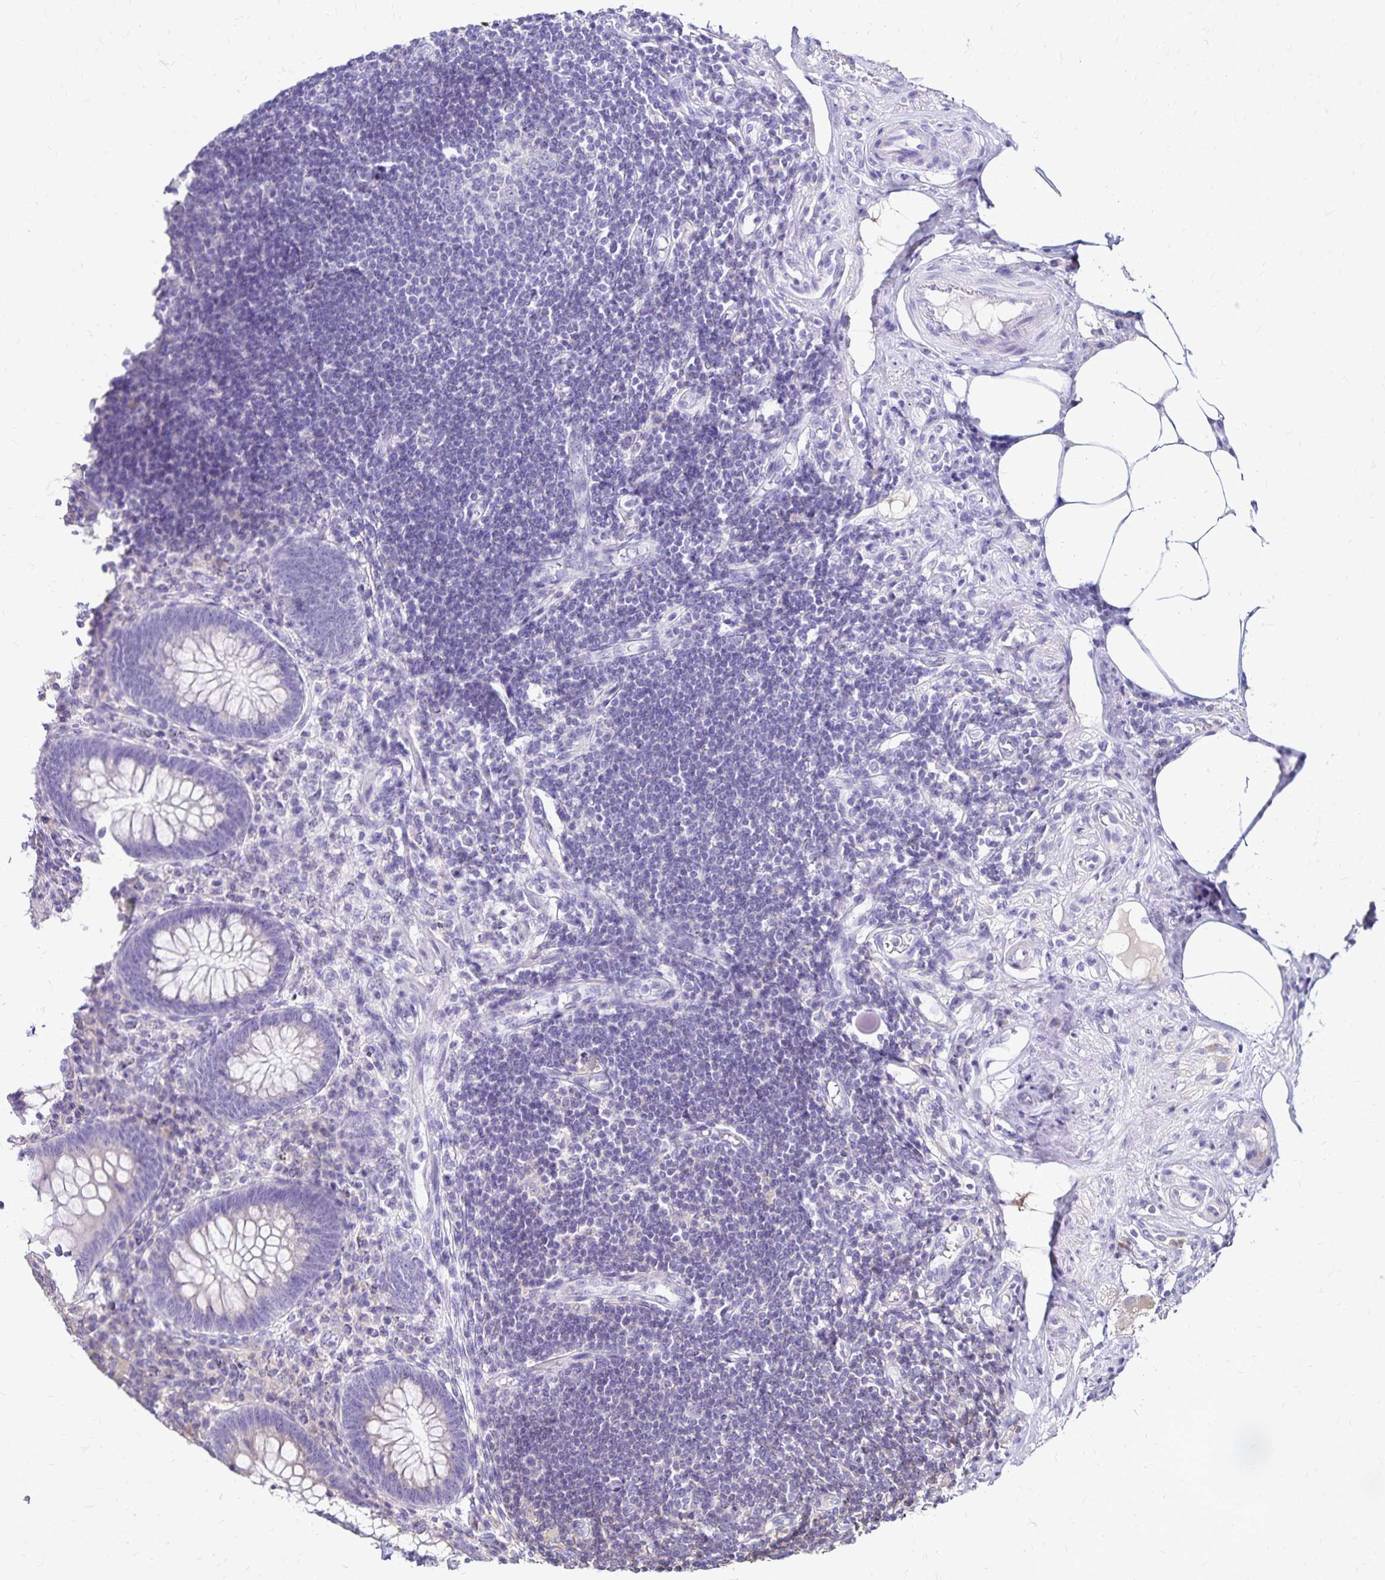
{"staining": {"intensity": "negative", "quantity": "none", "location": "none"}, "tissue": "appendix", "cell_type": "Glandular cells", "image_type": "normal", "snomed": [{"axis": "morphology", "description": "Normal tissue, NOS"}, {"axis": "topography", "description": "Appendix"}], "caption": "The immunohistochemistry (IHC) image has no significant staining in glandular cells of appendix.", "gene": "NAGPA", "patient": {"sex": "female", "age": 57}}